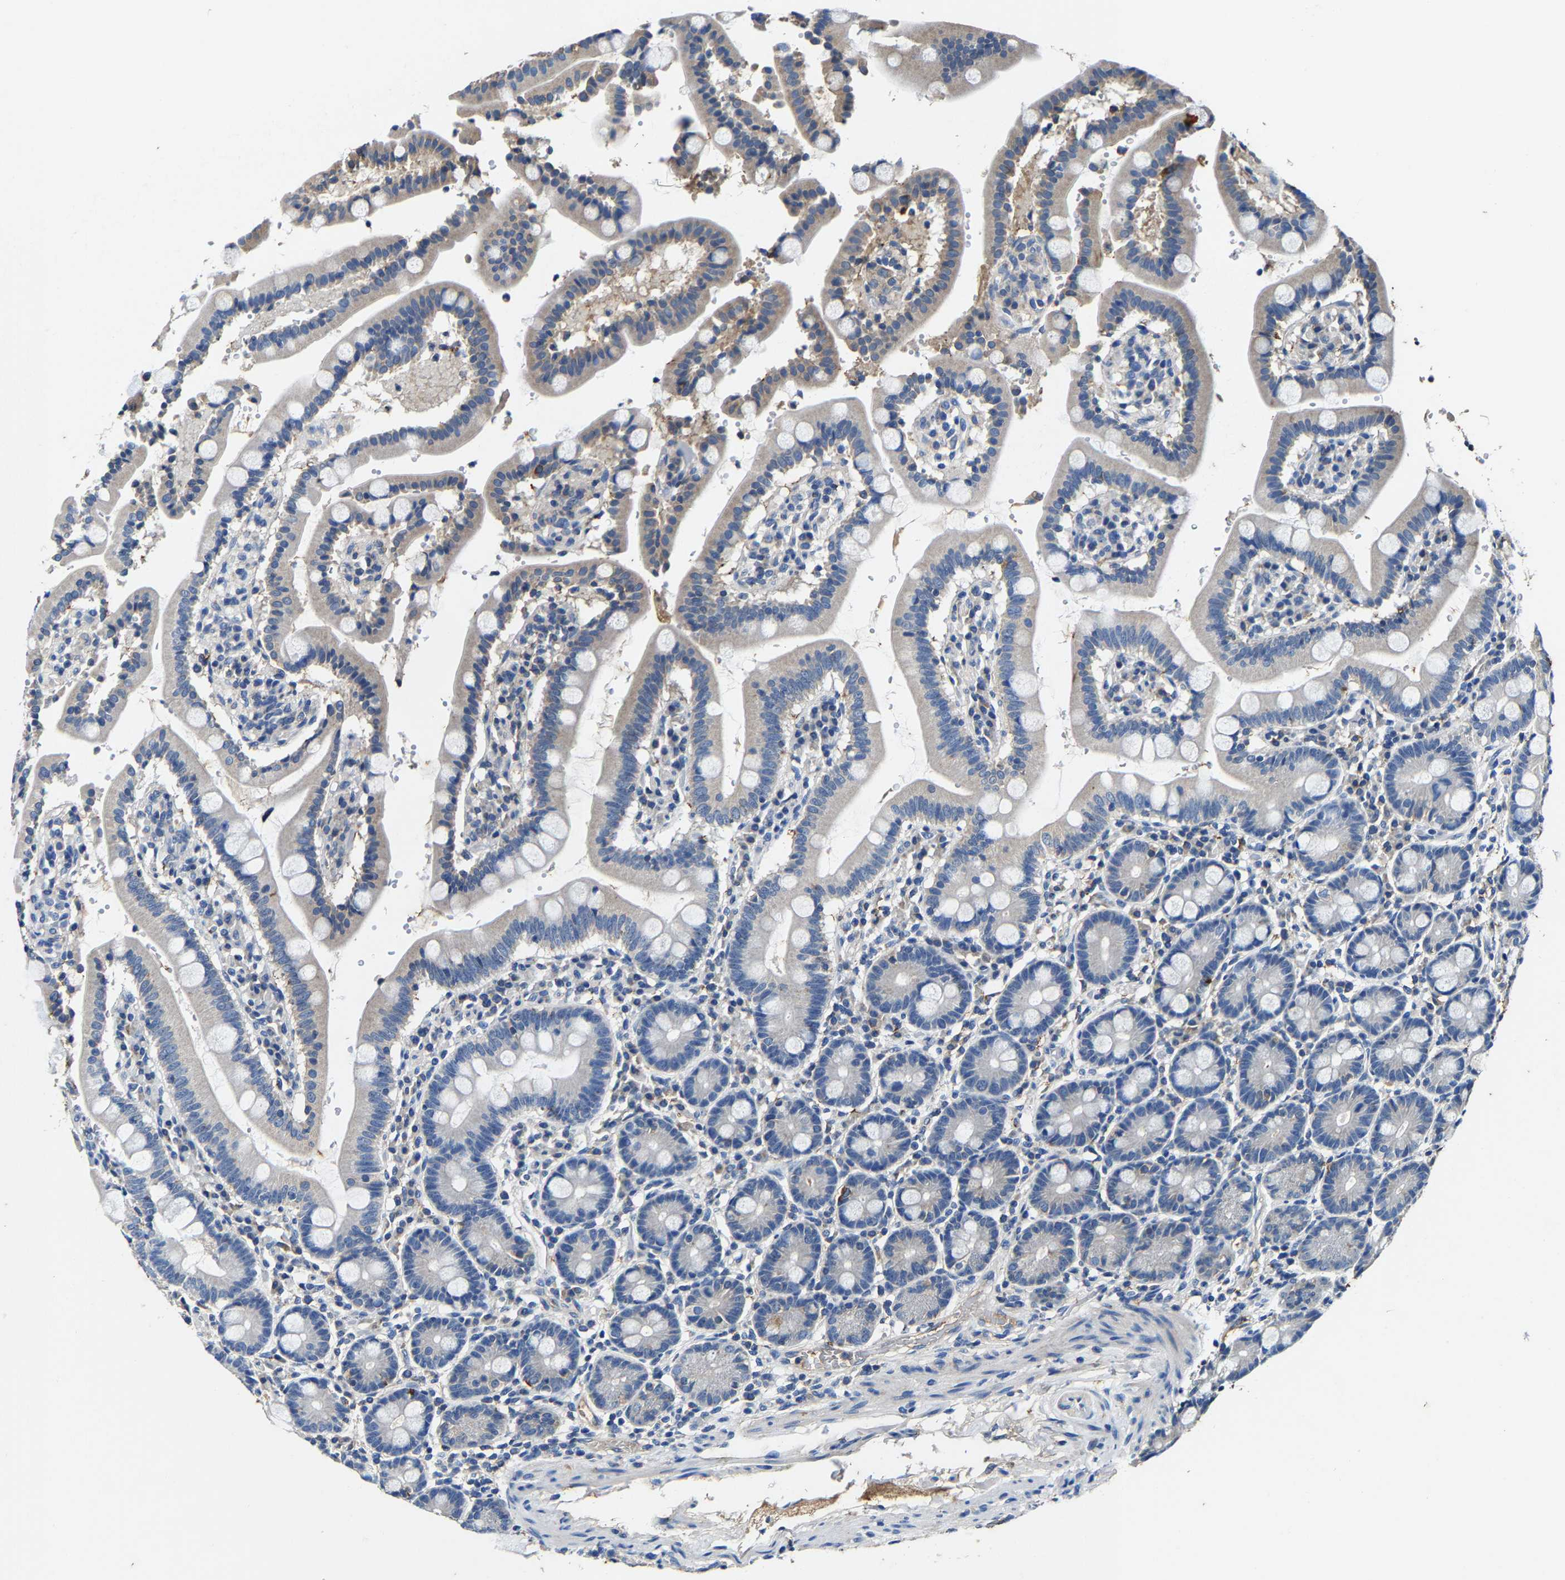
{"staining": {"intensity": "weak", "quantity": "<25%", "location": "cytoplasmic/membranous"}, "tissue": "duodenum", "cell_type": "Glandular cells", "image_type": "normal", "snomed": [{"axis": "morphology", "description": "Normal tissue, NOS"}, {"axis": "topography", "description": "Small intestine, NOS"}], "caption": "Glandular cells show no significant positivity in benign duodenum. The staining is performed using DAB (3,3'-diaminobenzidine) brown chromogen with nuclei counter-stained in using hematoxylin.", "gene": "SLC25A25", "patient": {"sex": "female", "age": 71}}